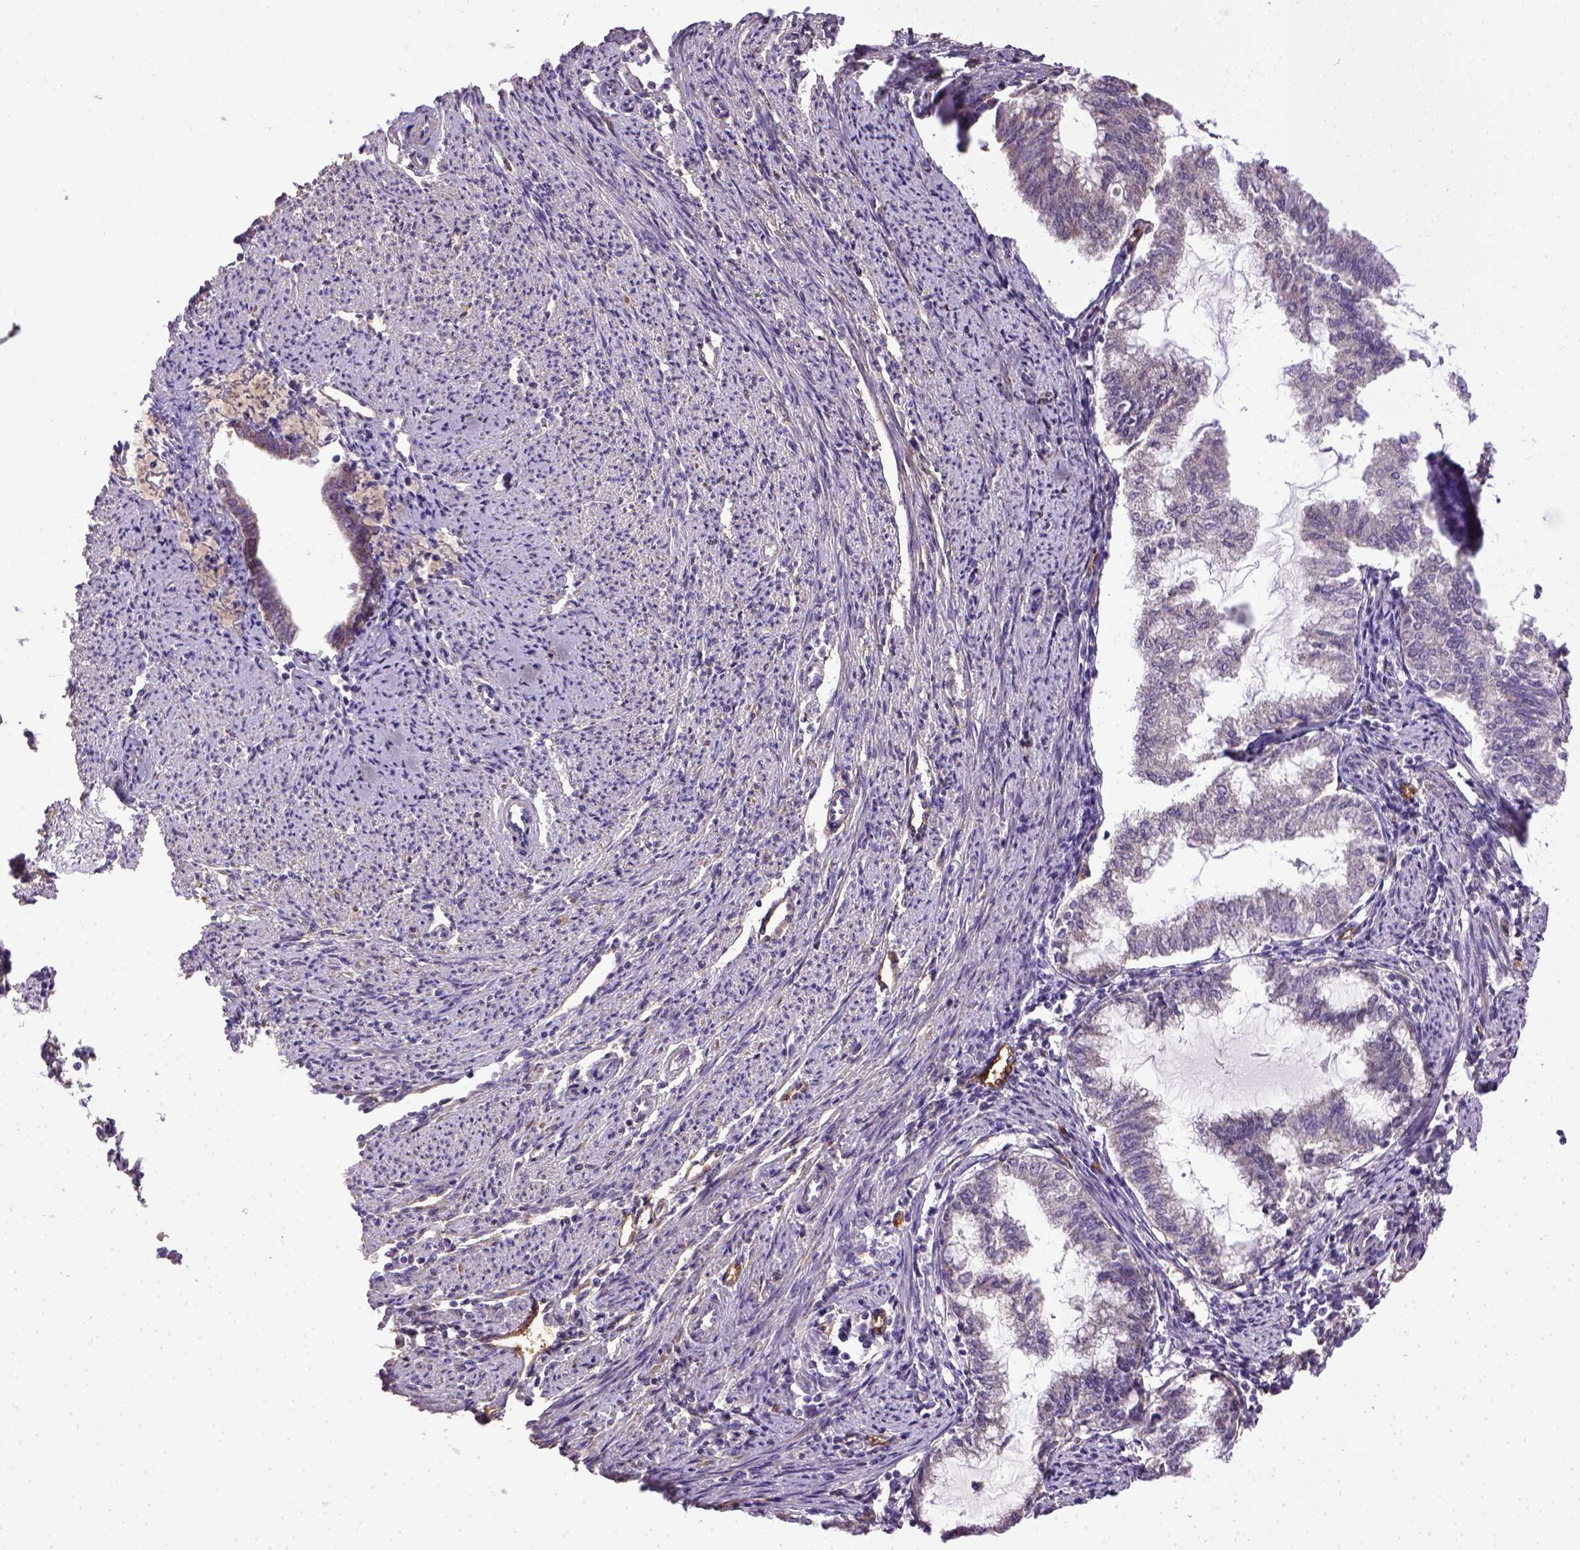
{"staining": {"intensity": "negative", "quantity": "none", "location": "none"}, "tissue": "endometrial cancer", "cell_type": "Tumor cells", "image_type": "cancer", "snomed": [{"axis": "morphology", "description": "Adenocarcinoma, NOS"}, {"axis": "topography", "description": "Endometrium"}], "caption": "Tumor cells show no significant protein positivity in endometrial adenocarcinoma.", "gene": "ENG", "patient": {"sex": "female", "age": 79}}